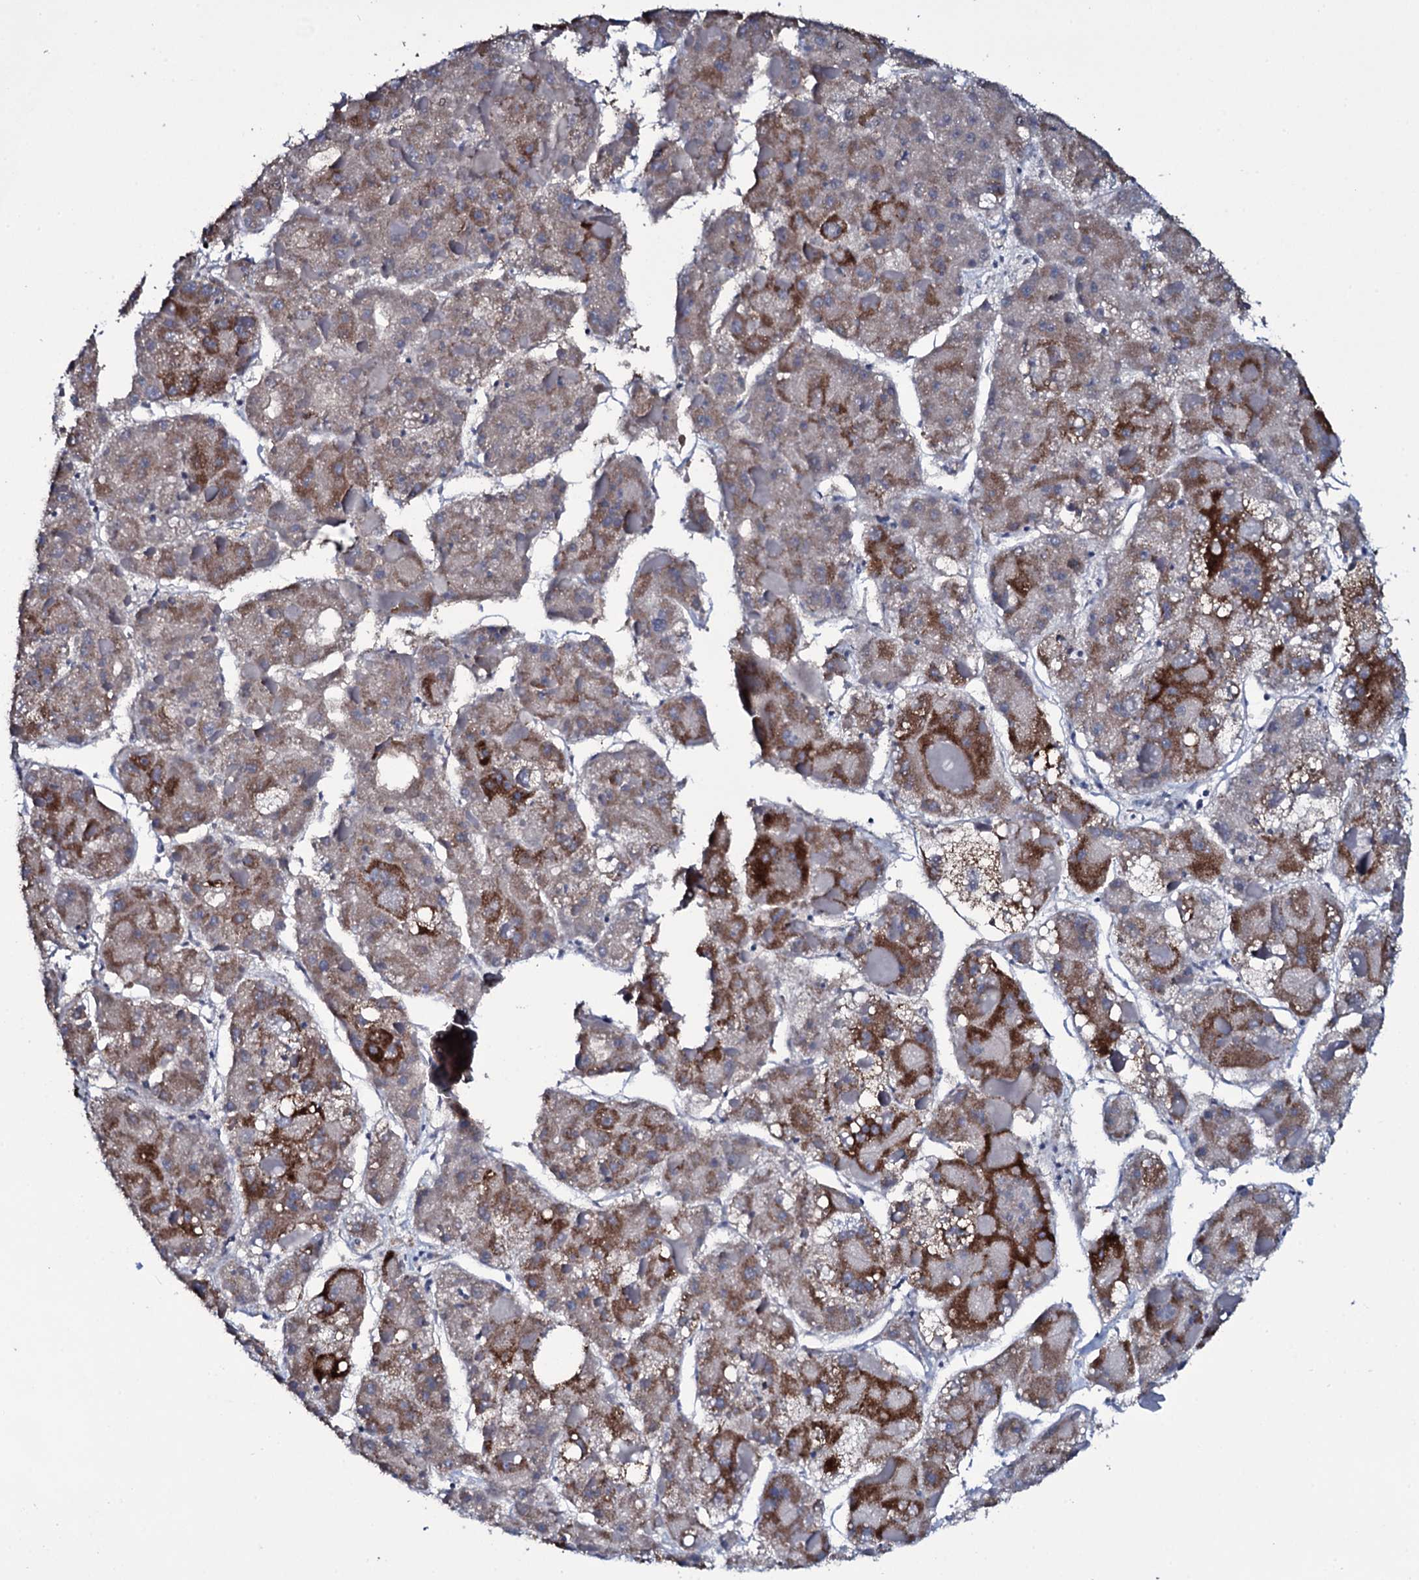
{"staining": {"intensity": "moderate", "quantity": "25%-75%", "location": "cytoplasmic/membranous"}, "tissue": "liver cancer", "cell_type": "Tumor cells", "image_type": "cancer", "snomed": [{"axis": "morphology", "description": "Carcinoma, Hepatocellular, NOS"}, {"axis": "topography", "description": "Liver"}], "caption": "Immunohistochemistry (IHC) (DAB (3,3'-diaminobenzidine)) staining of hepatocellular carcinoma (liver) displays moderate cytoplasmic/membranous protein expression in about 25%-75% of tumor cells. (DAB (3,3'-diaminobenzidine) IHC, brown staining for protein, blue staining for nuclei).", "gene": "ZMIZ2", "patient": {"sex": "female", "age": 73}}